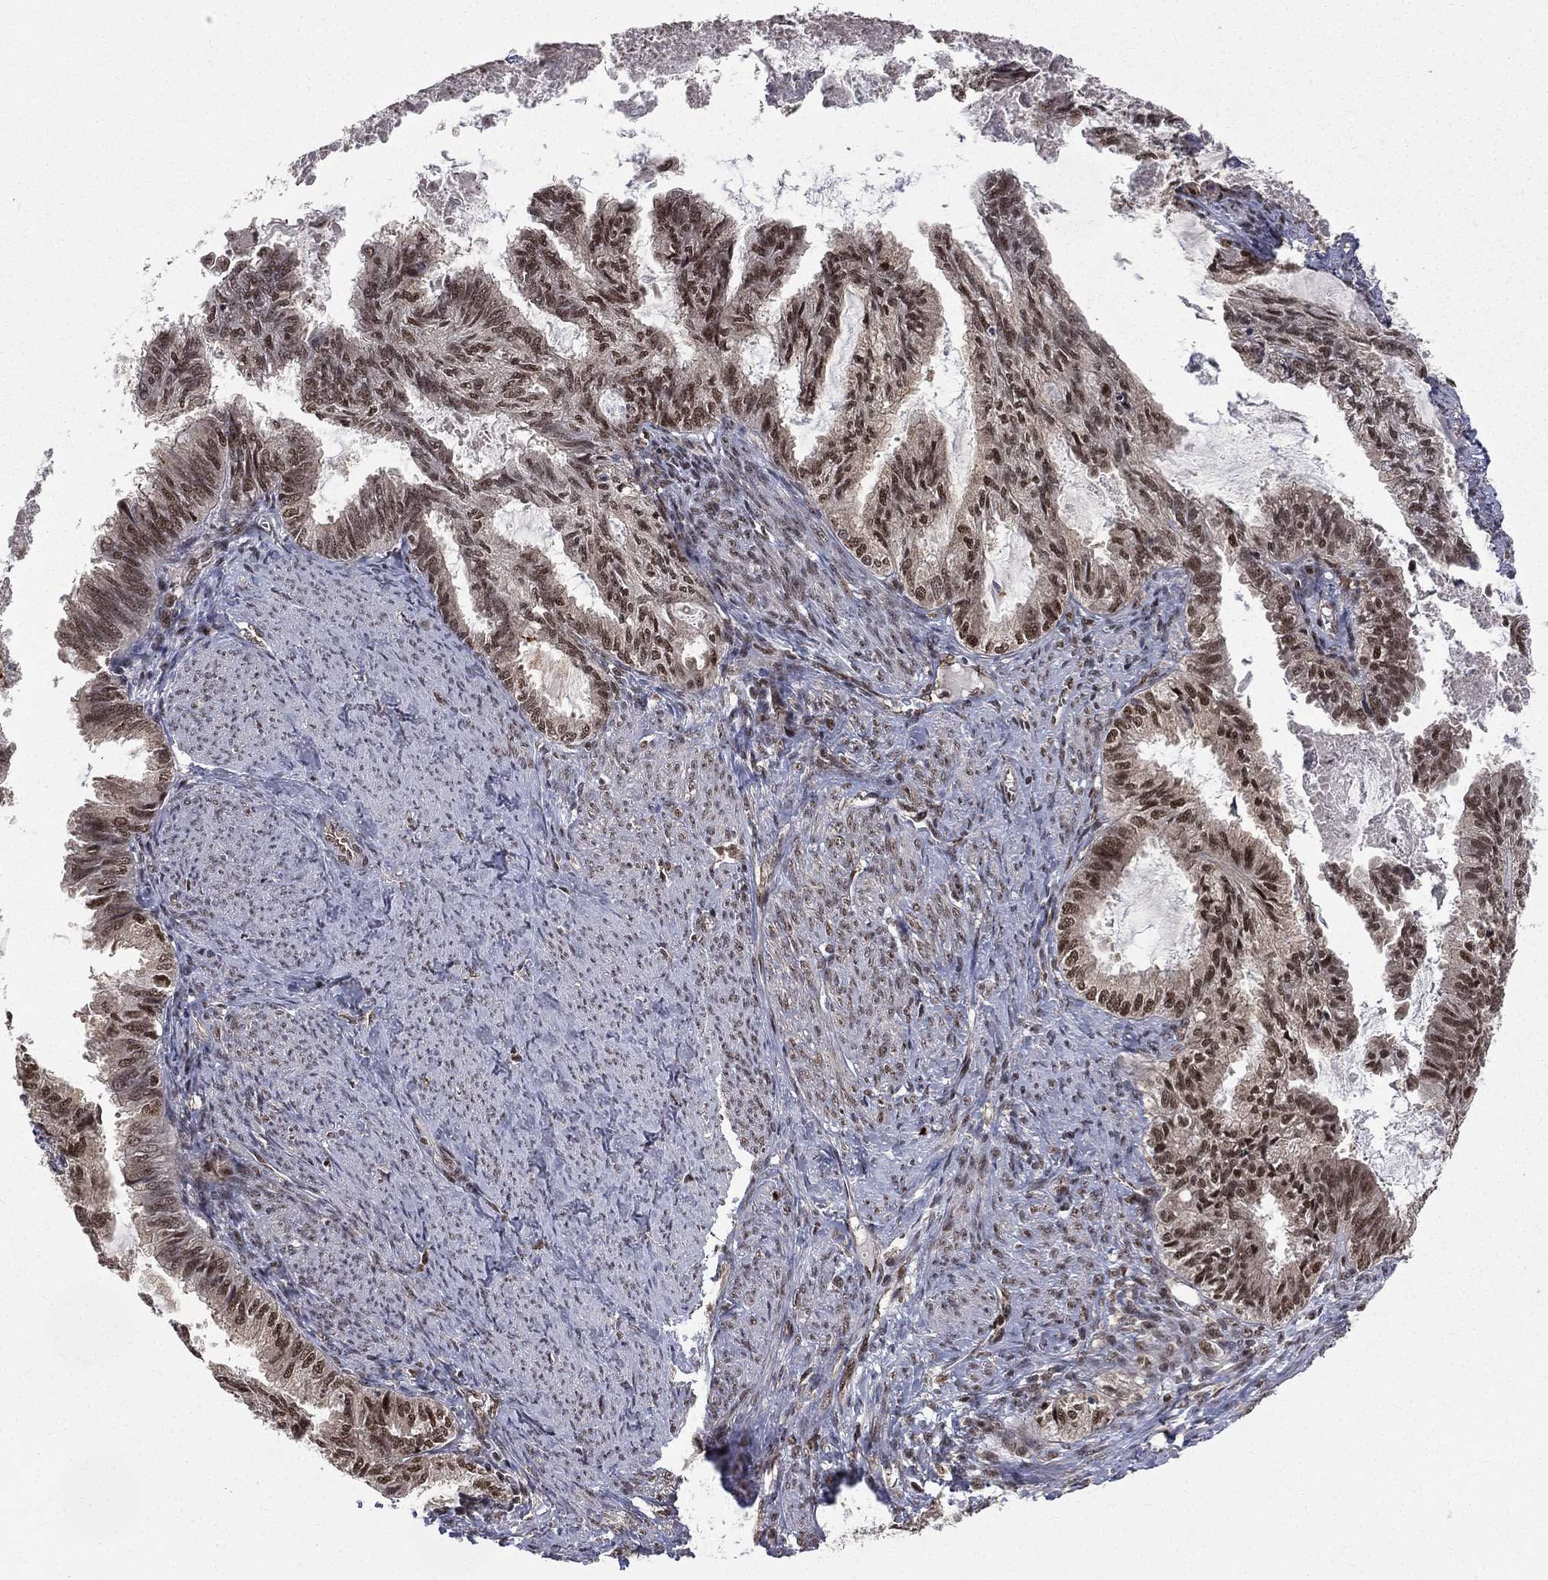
{"staining": {"intensity": "strong", "quantity": "<25%", "location": "nuclear"}, "tissue": "endometrial cancer", "cell_type": "Tumor cells", "image_type": "cancer", "snomed": [{"axis": "morphology", "description": "Adenocarcinoma, NOS"}, {"axis": "topography", "description": "Endometrium"}], "caption": "This is an image of immunohistochemistry (IHC) staining of endometrial cancer, which shows strong staining in the nuclear of tumor cells.", "gene": "JMJD6", "patient": {"sex": "female", "age": 86}}